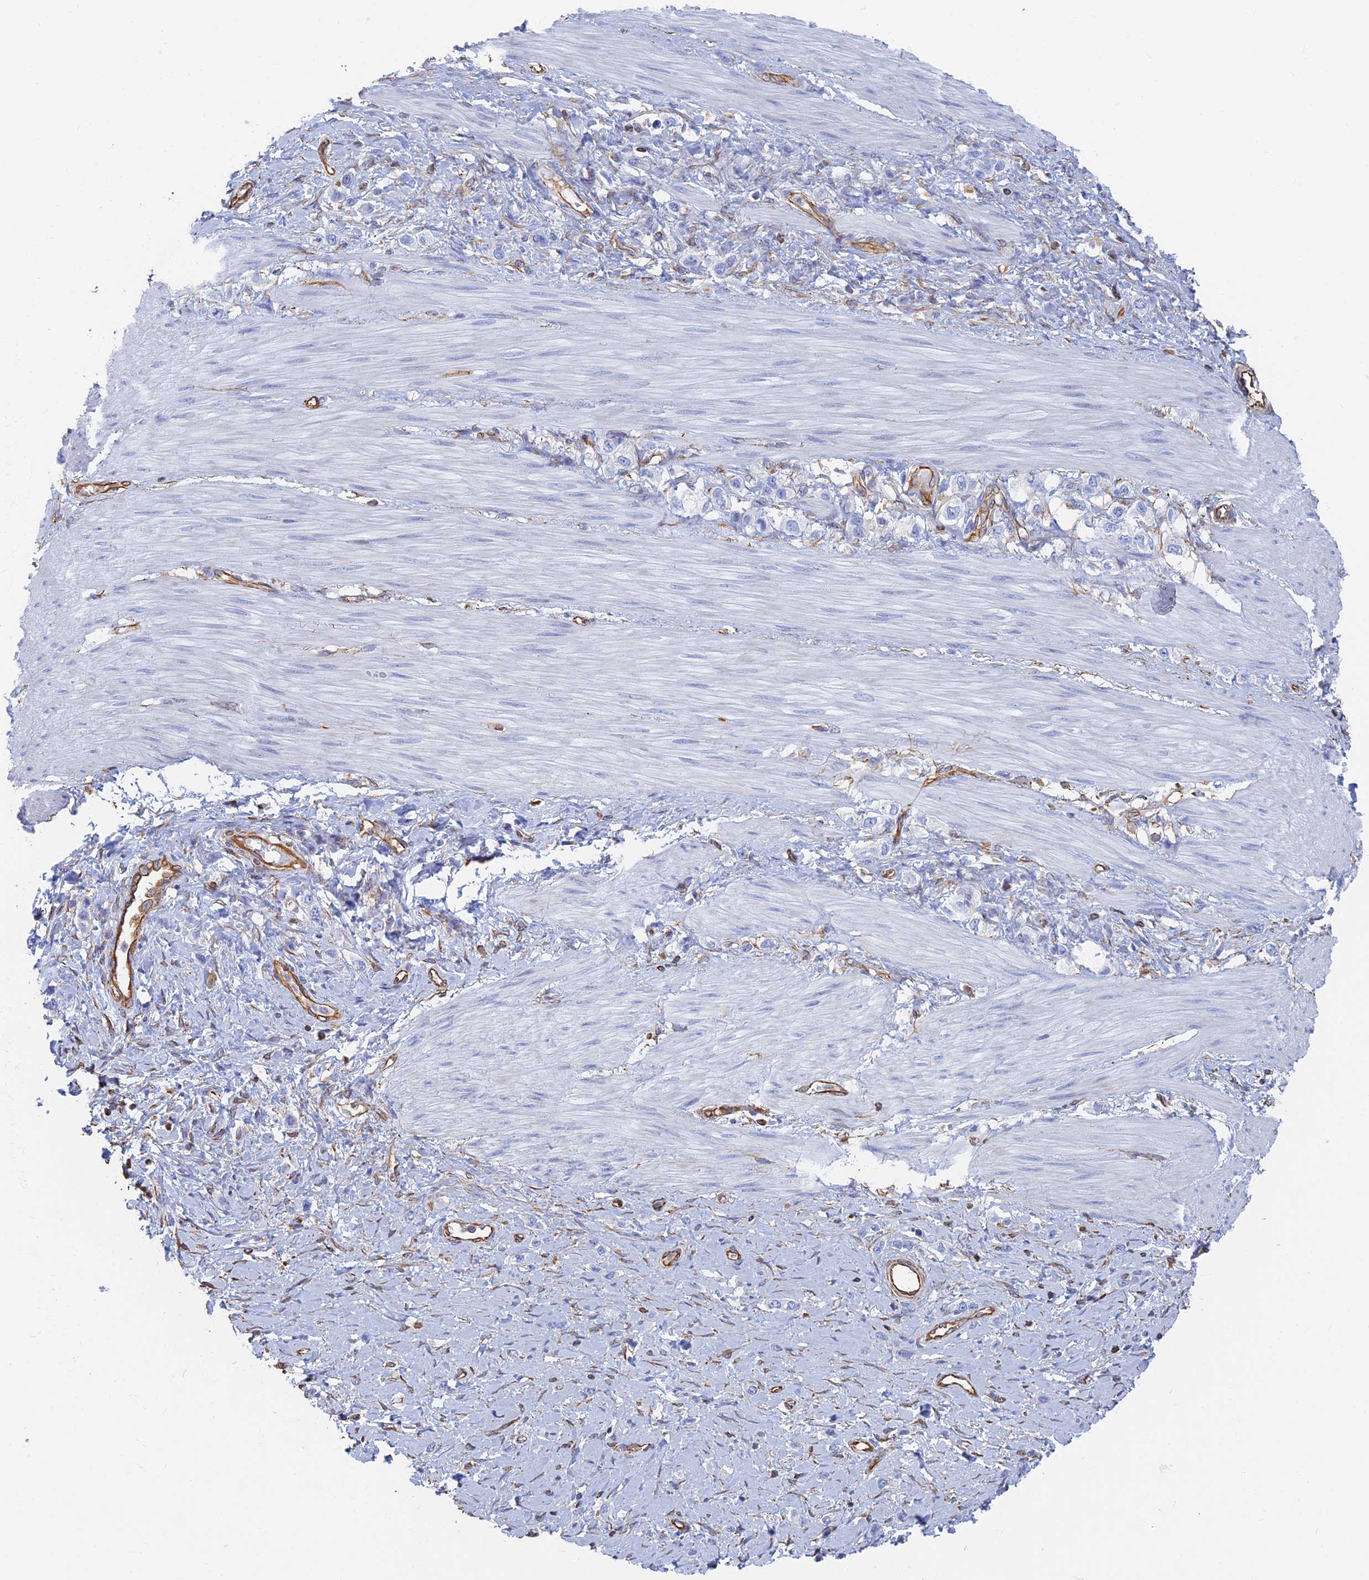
{"staining": {"intensity": "negative", "quantity": "none", "location": "none"}, "tissue": "stomach cancer", "cell_type": "Tumor cells", "image_type": "cancer", "snomed": [{"axis": "morphology", "description": "Adenocarcinoma, NOS"}, {"axis": "topography", "description": "Stomach"}], "caption": "Immunohistochemistry (IHC) of stomach adenocarcinoma reveals no positivity in tumor cells.", "gene": "RMC1", "patient": {"sex": "female", "age": 65}}